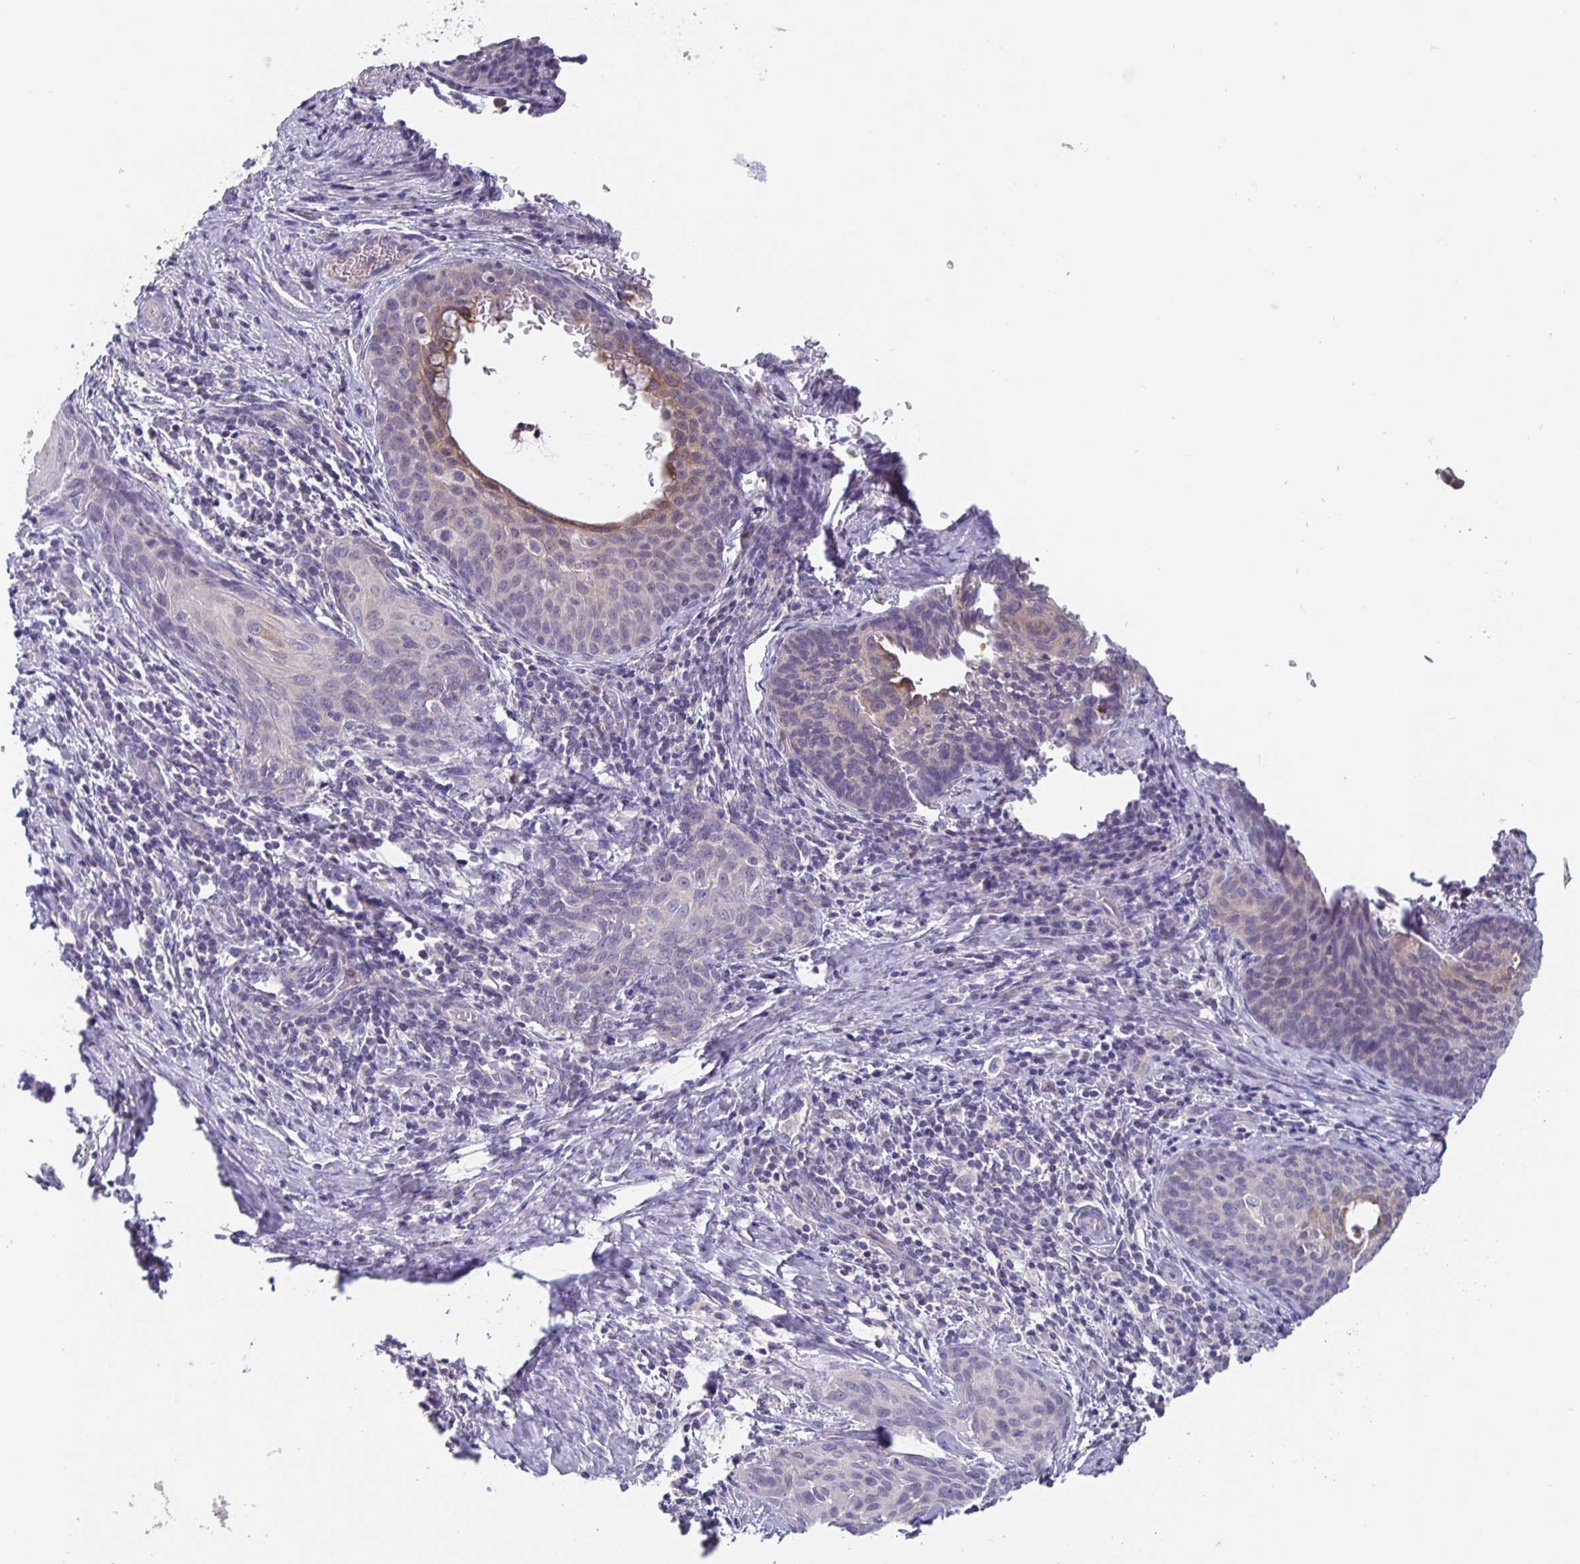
{"staining": {"intensity": "negative", "quantity": "none", "location": "none"}, "tissue": "cervical cancer", "cell_type": "Tumor cells", "image_type": "cancer", "snomed": [{"axis": "morphology", "description": "Squamous cell carcinoma, NOS"}, {"axis": "morphology", "description": "Adenocarcinoma, NOS"}, {"axis": "topography", "description": "Cervix"}], "caption": "High magnification brightfield microscopy of squamous cell carcinoma (cervical) stained with DAB (brown) and counterstained with hematoxylin (blue): tumor cells show no significant expression.", "gene": "GDF15", "patient": {"sex": "female", "age": 52}}